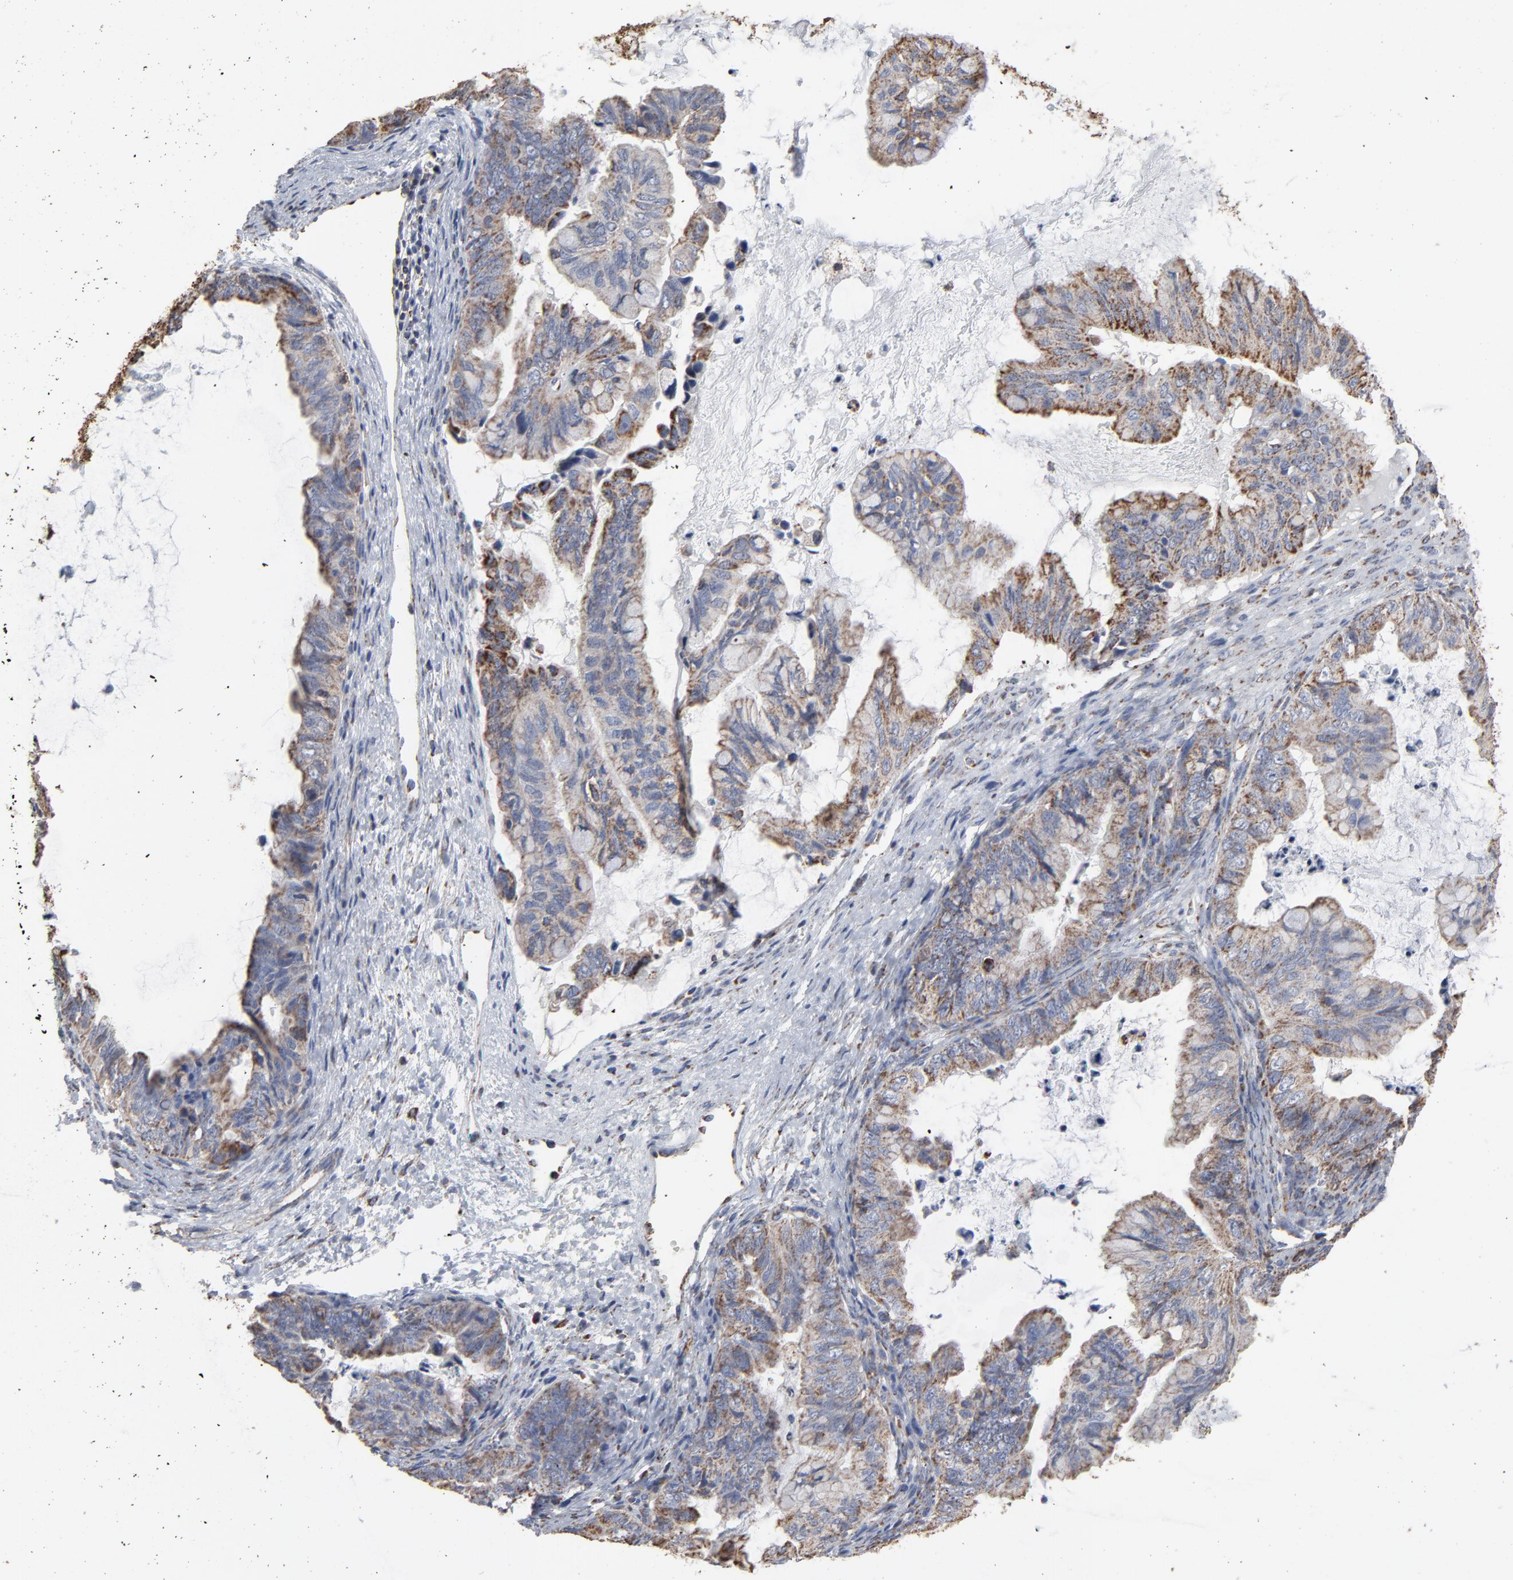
{"staining": {"intensity": "strong", "quantity": "25%-75%", "location": "cytoplasmic/membranous"}, "tissue": "ovarian cancer", "cell_type": "Tumor cells", "image_type": "cancer", "snomed": [{"axis": "morphology", "description": "Cystadenocarcinoma, mucinous, NOS"}, {"axis": "topography", "description": "Ovary"}], "caption": "Brown immunohistochemical staining in ovarian mucinous cystadenocarcinoma reveals strong cytoplasmic/membranous expression in about 25%-75% of tumor cells.", "gene": "UQCRC1", "patient": {"sex": "female", "age": 36}}